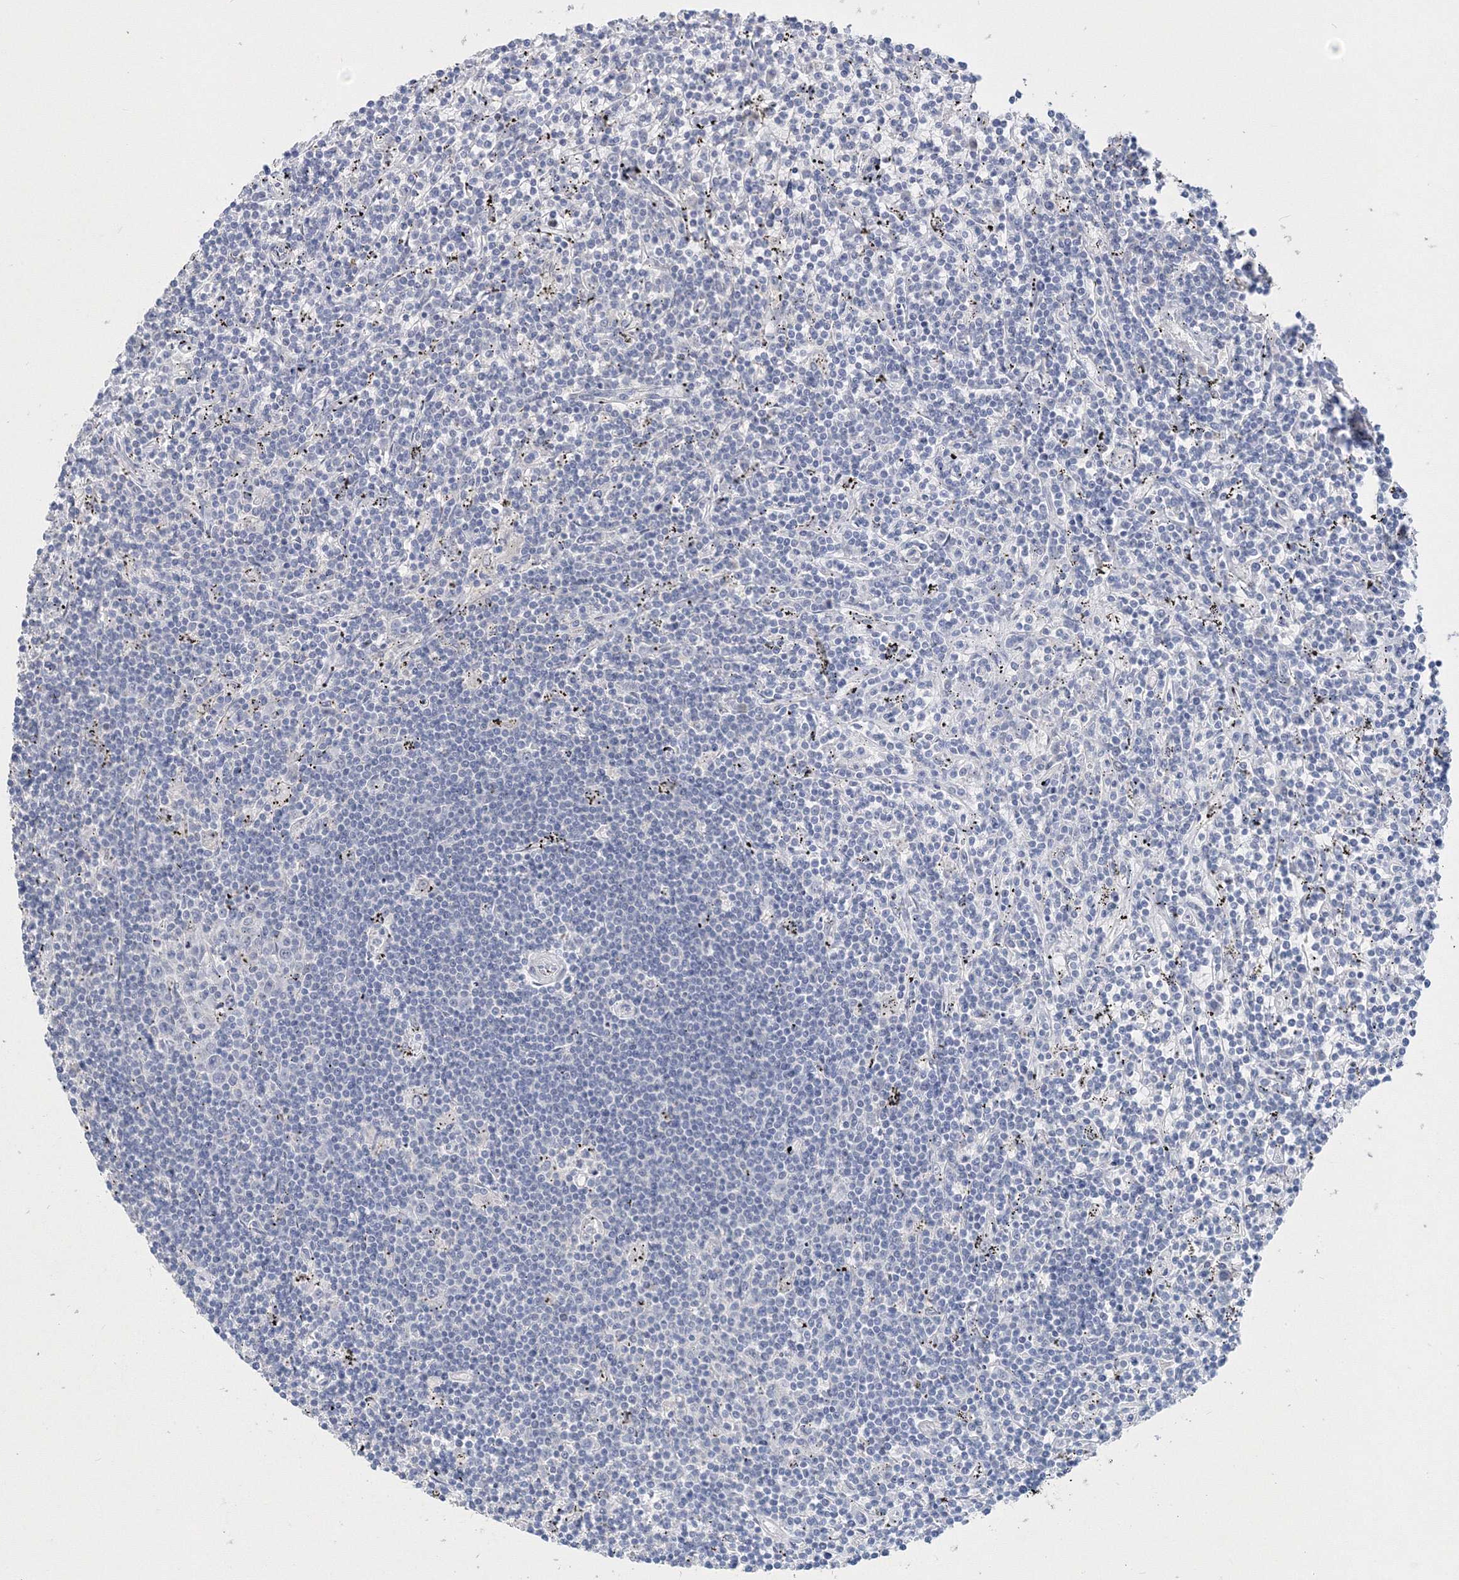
{"staining": {"intensity": "negative", "quantity": "none", "location": "none"}, "tissue": "lymphoma", "cell_type": "Tumor cells", "image_type": "cancer", "snomed": [{"axis": "morphology", "description": "Malignant lymphoma, non-Hodgkin's type, Low grade"}, {"axis": "topography", "description": "Spleen"}], "caption": "IHC photomicrograph of human low-grade malignant lymphoma, non-Hodgkin's type stained for a protein (brown), which reveals no expression in tumor cells.", "gene": "OSBPL6", "patient": {"sex": "male", "age": 76}}